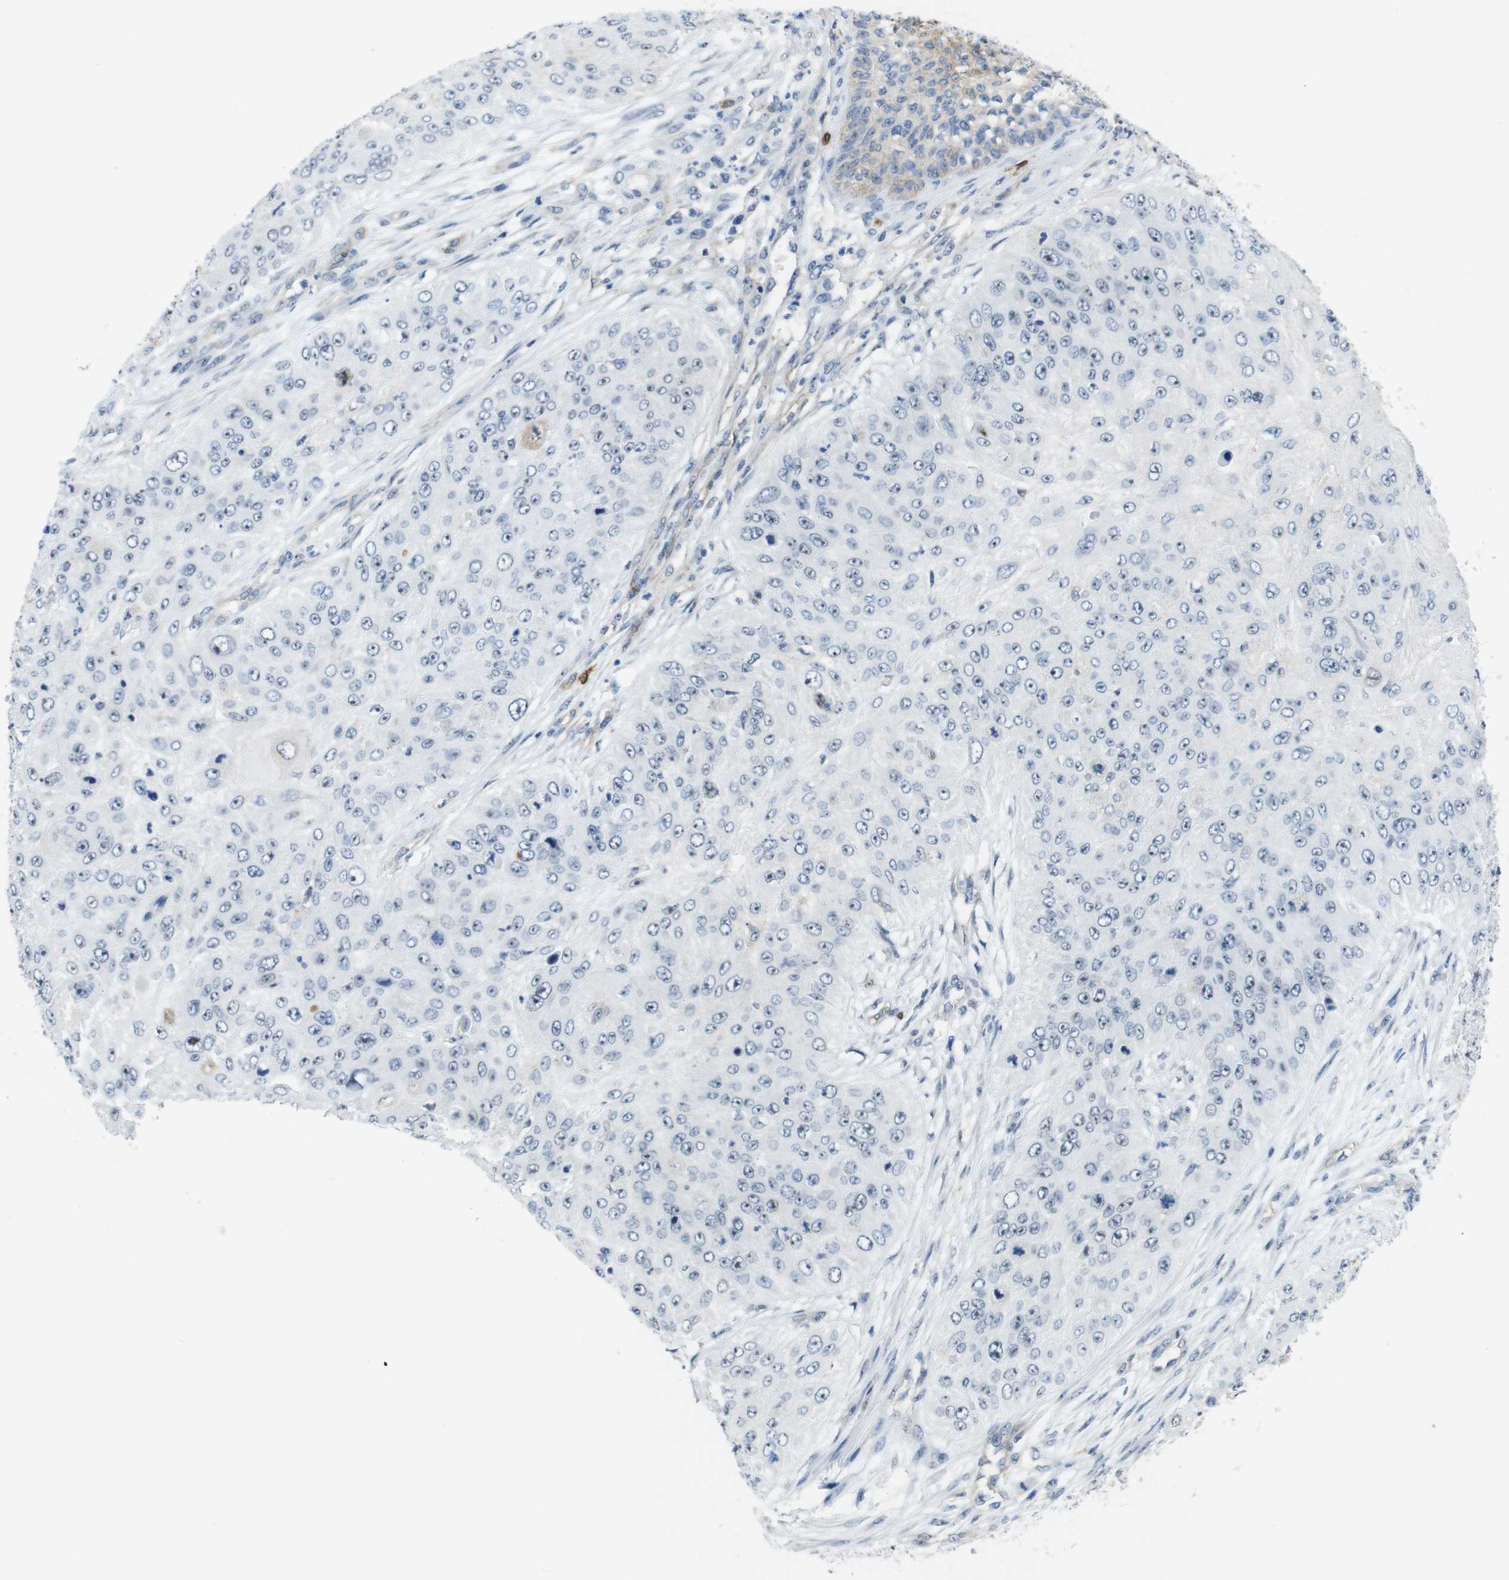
{"staining": {"intensity": "negative", "quantity": "none", "location": "none"}, "tissue": "skin cancer", "cell_type": "Tumor cells", "image_type": "cancer", "snomed": [{"axis": "morphology", "description": "Squamous cell carcinoma, NOS"}, {"axis": "topography", "description": "Skin"}], "caption": "Tumor cells are negative for brown protein staining in skin cancer. (DAB immunohistochemistry with hematoxylin counter stain).", "gene": "TJP3", "patient": {"sex": "female", "age": 80}}